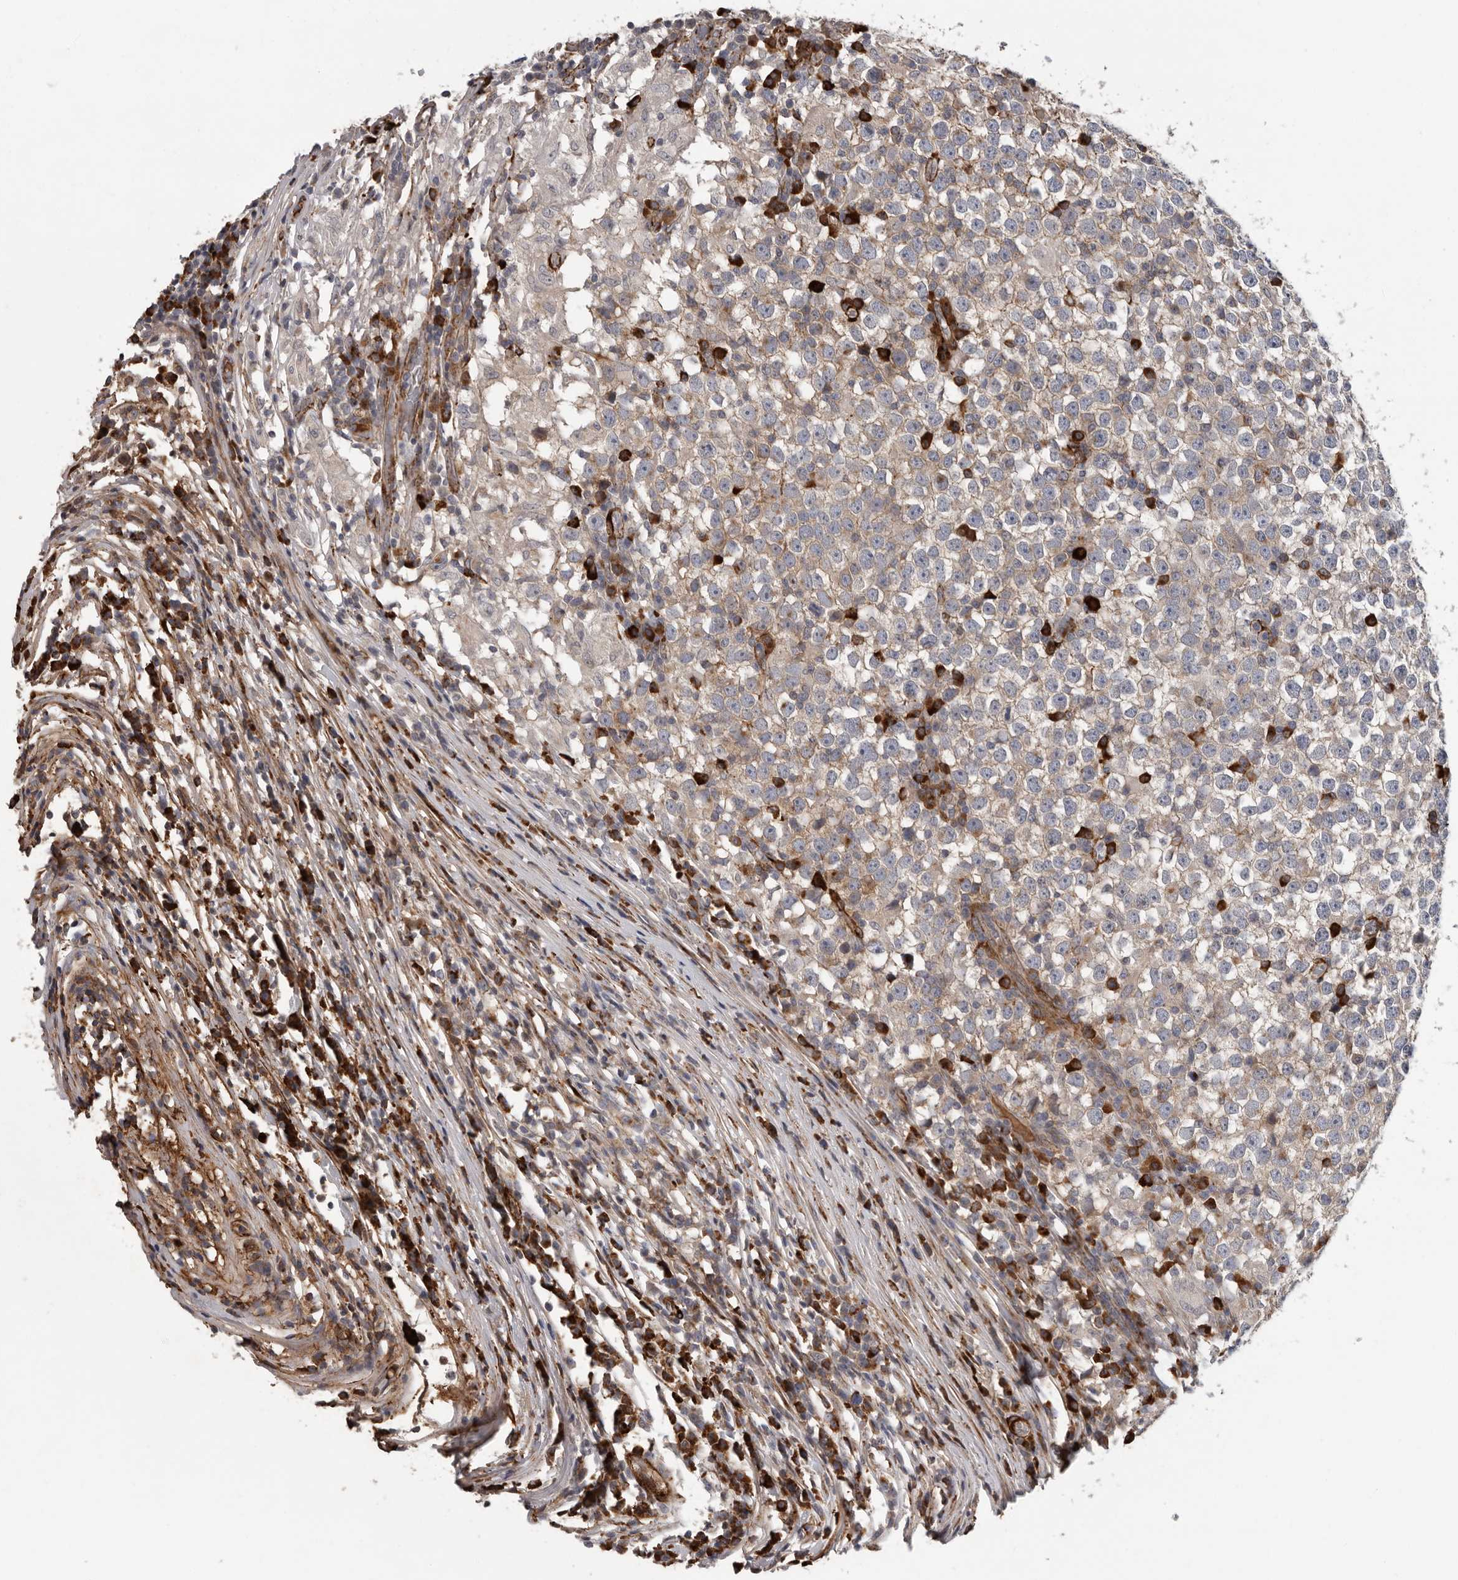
{"staining": {"intensity": "weak", "quantity": ">75%", "location": "cytoplasmic/membranous"}, "tissue": "testis cancer", "cell_type": "Tumor cells", "image_type": "cancer", "snomed": [{"axis": "morphology", "description": "Seminoma, NOS"}, {"axis": "topography", "description": "Testis"}], "caption": "A micrograph of human testis seminoma stained for a protein exhibits weak cytoplasmic/membranous brown staining in tumor cells.", "gene": "ATXN3L", "patient": {"sex": "male", "age": 65}}